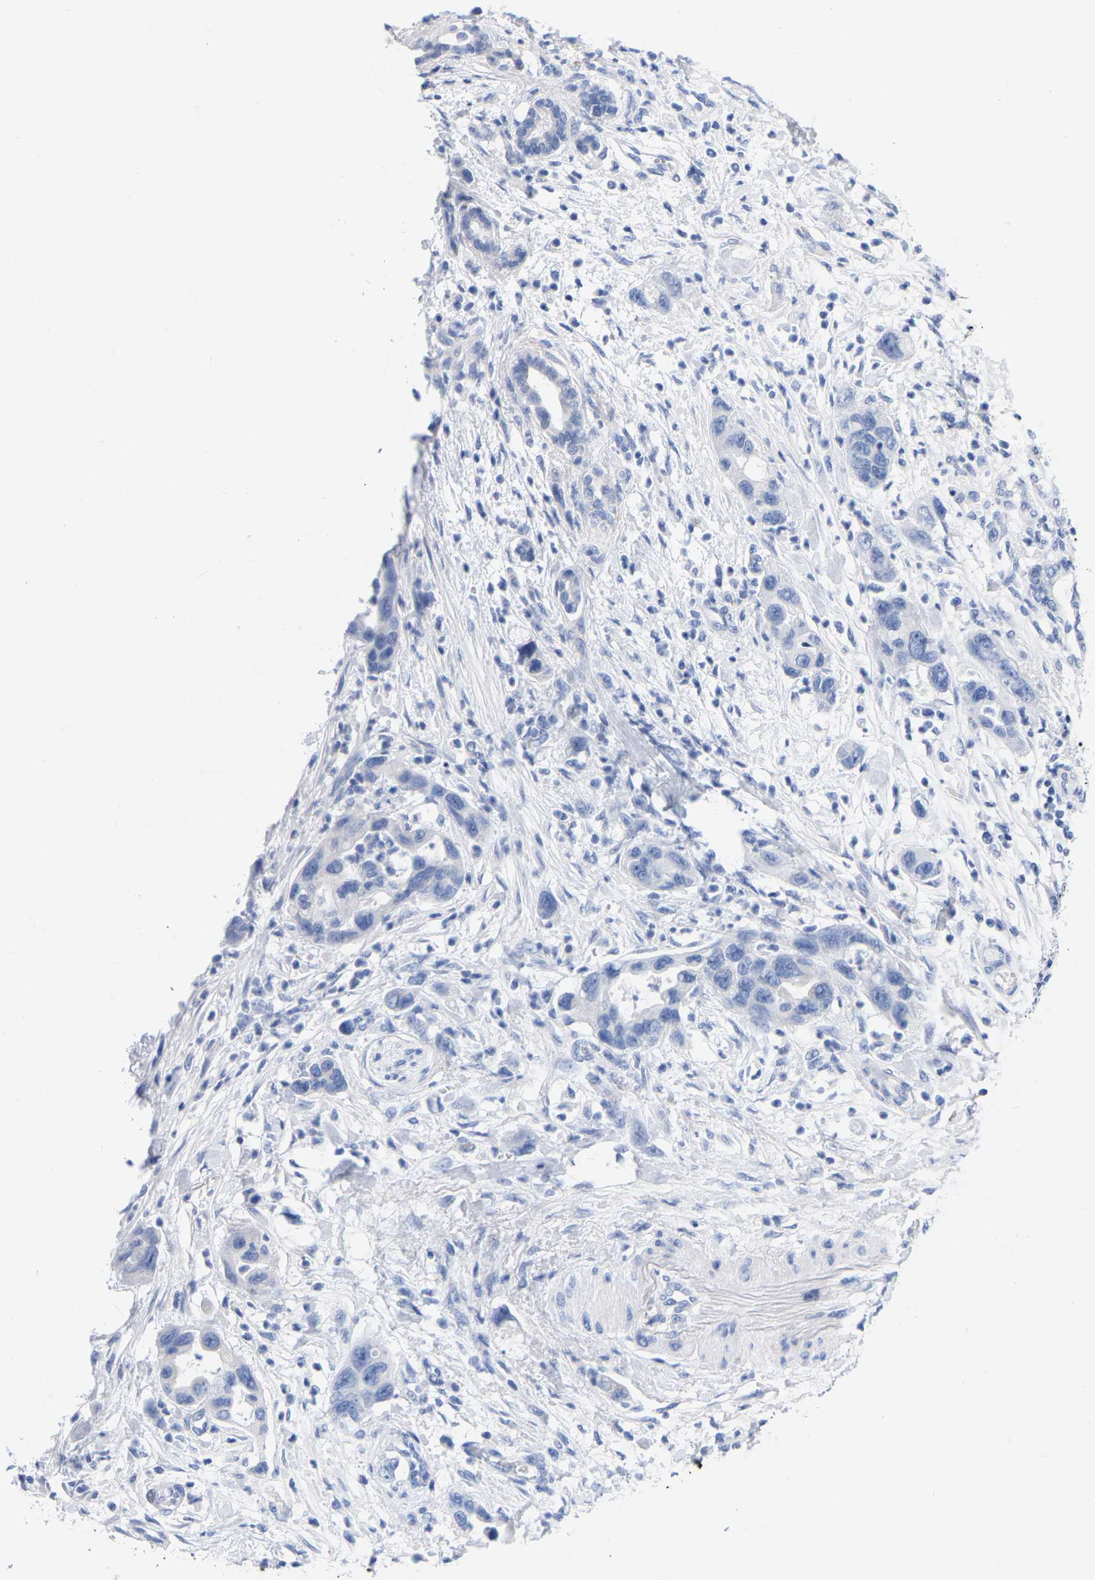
{"staining": {"intensity": "negative", "quantity": "none", "location": "none"}, "tissue": "pancreatic cancer", "cell_type": "Tumor cells", "image_type": "cancer", "snomed": [{"axis": "morphology", "description": "Normal tissue, NOS"}, {"axis": "morphology", "description": "Adenocarcinoma, NOS"}, {"axis": "topography", "description": "Pancreas"}], "caption": "Immunohistochemical staining of adenocarcinoma (pancreatic) reveals no significant expression in tumor cells.", "gene": "ZNF629", "patient": {"sex": "female", "age": 71}}